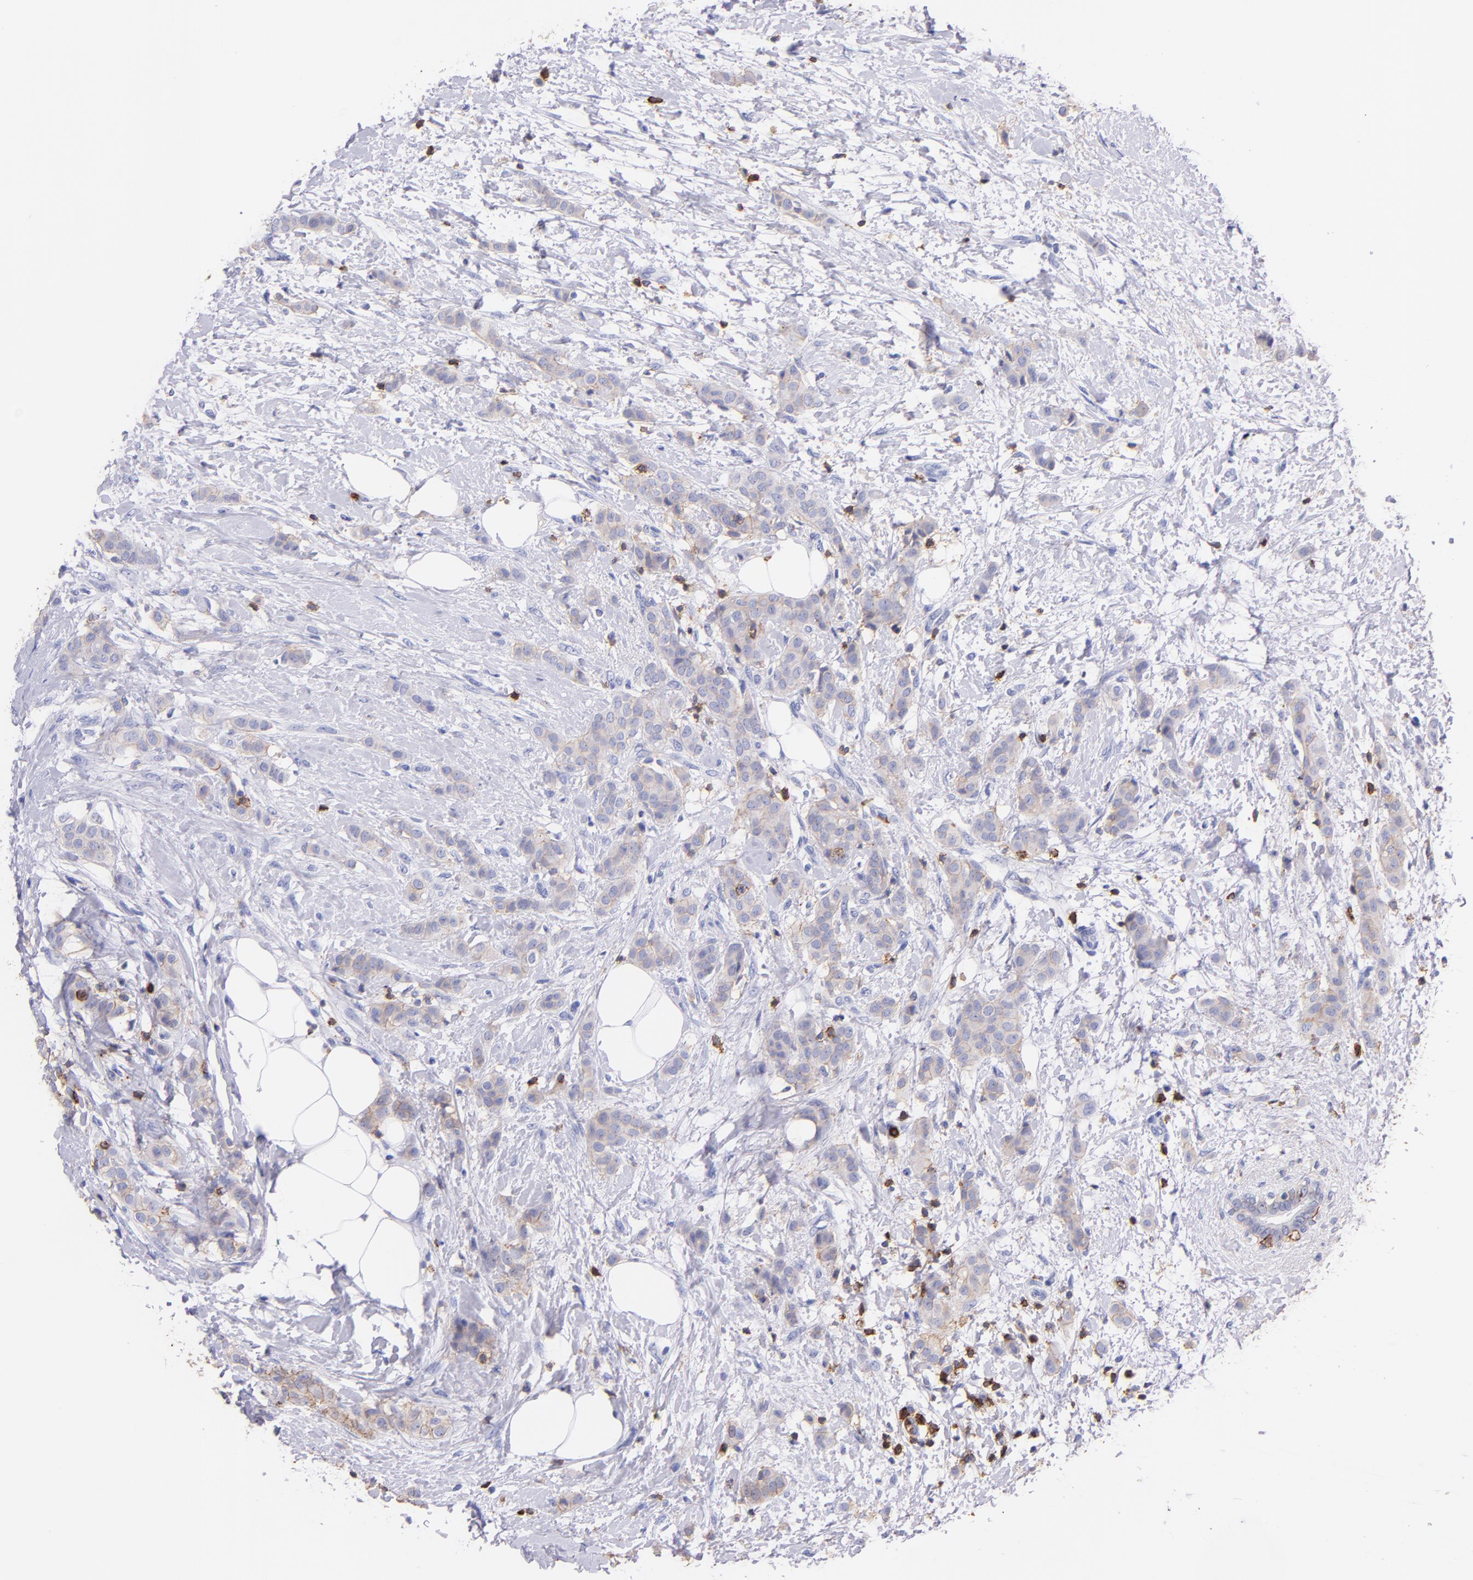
{"staining": {"intensity": "weak", "quantity": "<25%", "location": "cytoplasmic/membranous"}, "tissue": "breast cancer", "cell_type": "Tumor cells", "image_type": "cancer", "snomed": [{"axis": "morphology", "description": "Lobular carcinoma"}, {"axis": "topography", "description": "Breast"}], "caption": "Protein analysis of breast lobular carcinoma displays no significant expression in tumor cells.", "gene": "SPN", "patient": {"sex": "female", "age": 55}}